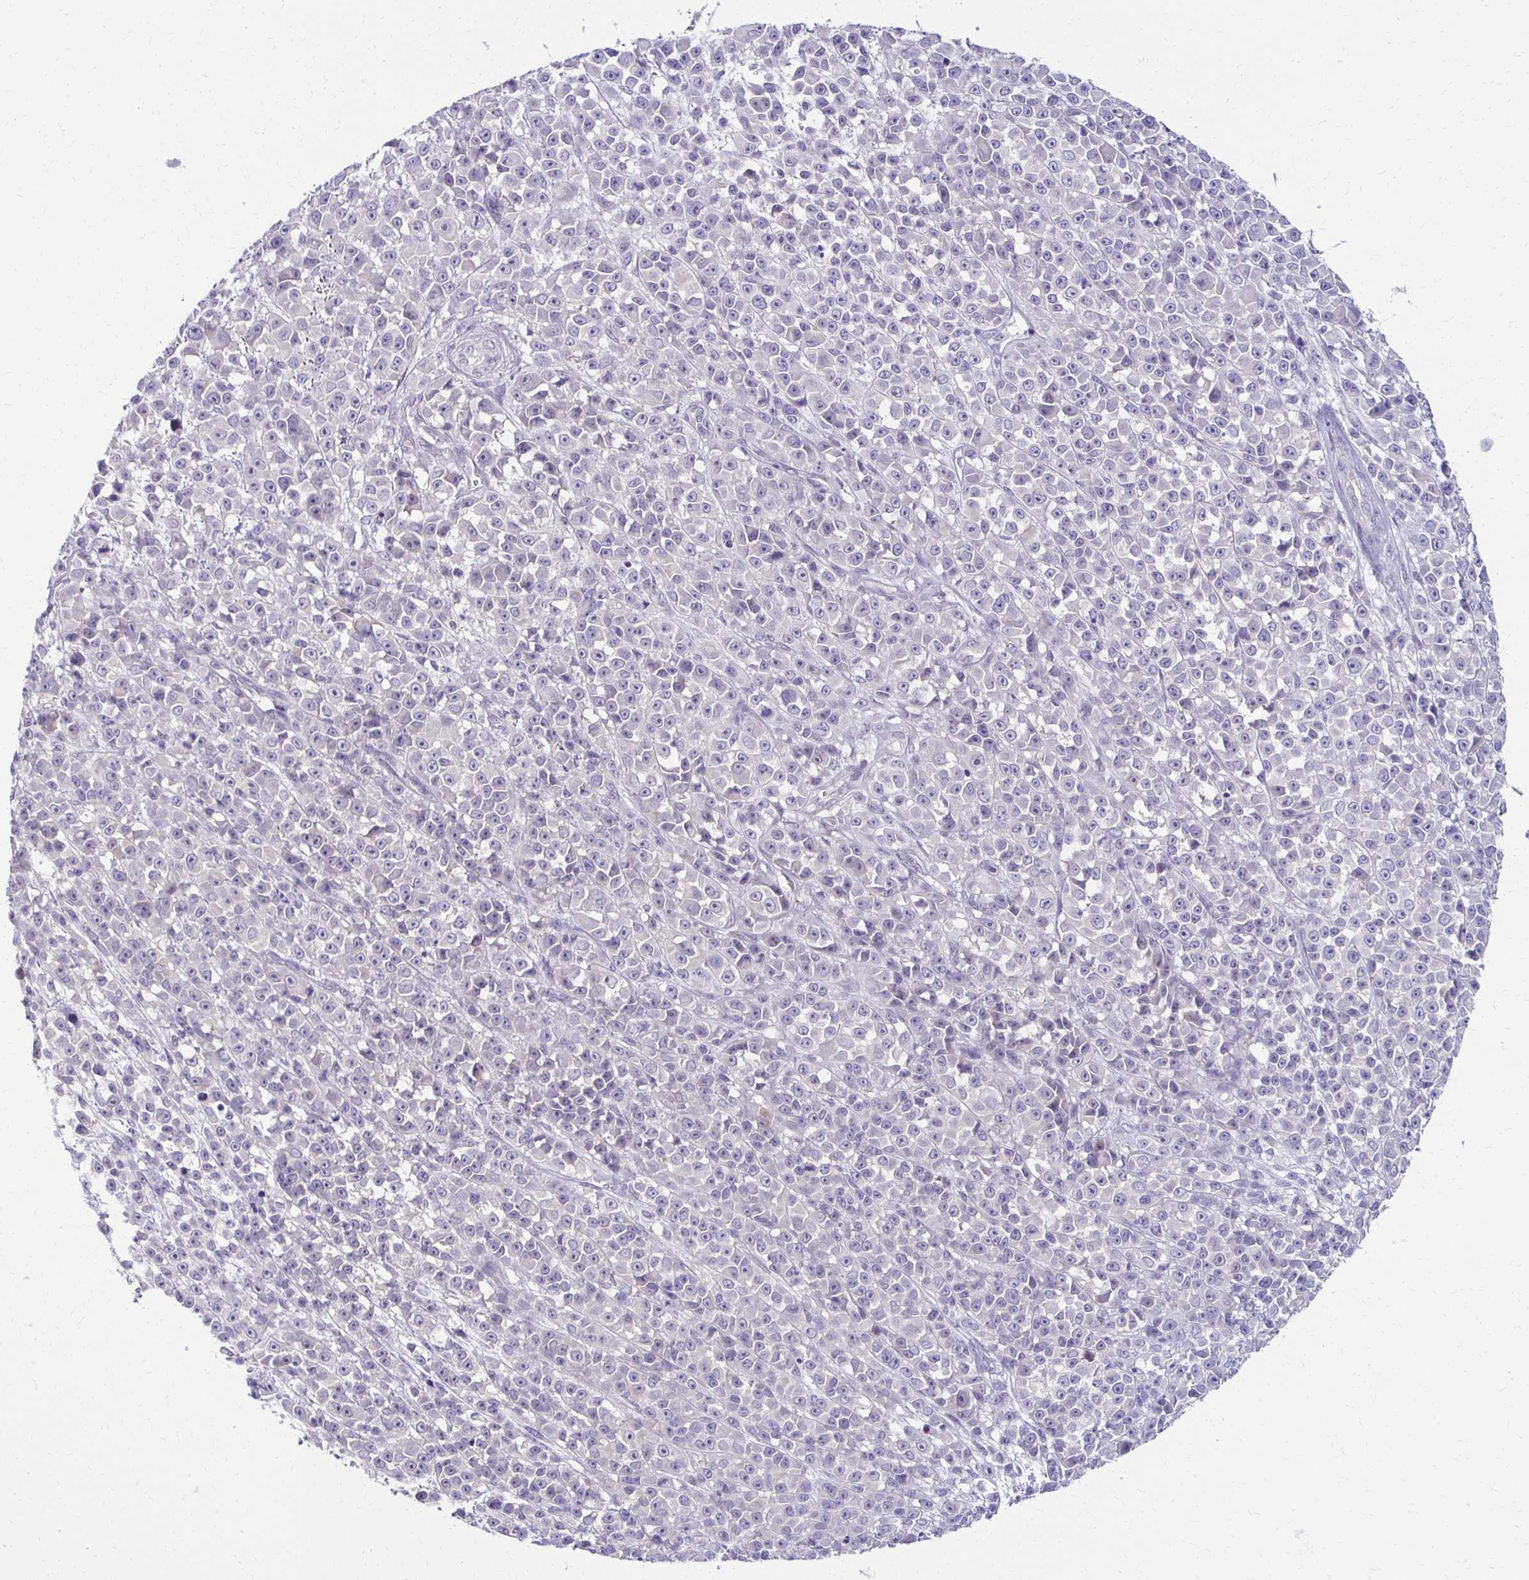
{"staining": {"intensity": "negative", "quantity": "none", "location": "none"}, "tissue": "melanoma", "cell_type": "Tumor cells", "image_type": "cancer", "snomed": [{"axis": "morphology", "description": "Malignant melanoma, NOS"}, {"axis": "topography", "description": "Skin"}, {"axis": "topography", "description": "Skin of back"}], "caption": "Malignant melanoma was stained to show a protein in brown. There is no significant staining in tumor cells.", "gene": "C1QTNF2", "patient": {"sex": "male", "age": 91}}